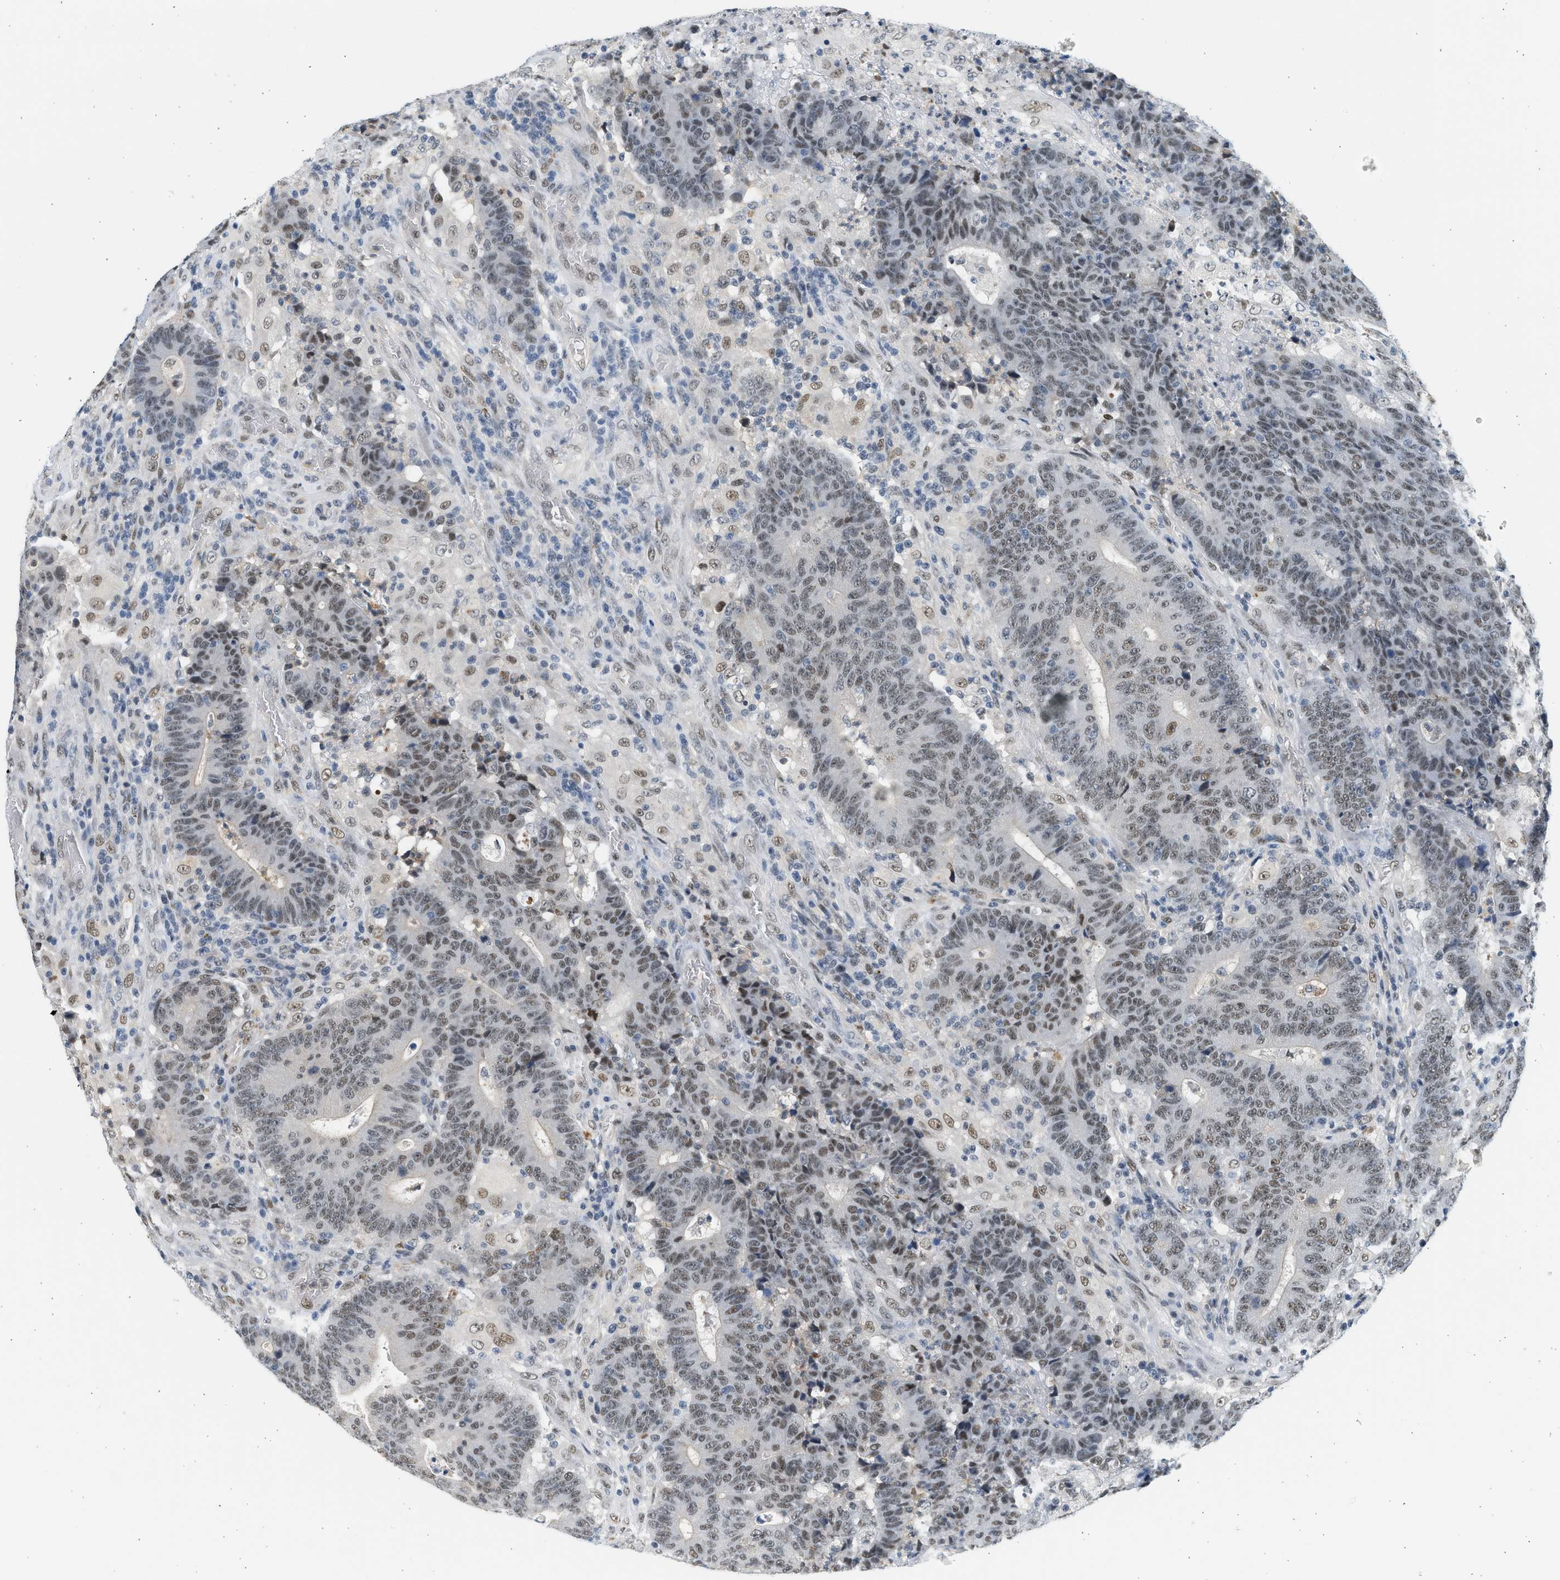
{"staining": {"intensity": "weak", "quantity": ">75%", "location": "nuclear"}, "tissue": "colorectal cancer", "cell_type": "Tumor cells", "image_type": "cancer", "snomed": [{"axis": "morphology", "description": "Normal tissue, NOS"}, {"axis": "morphology", "description": "Adenocarcinoma, NOS"}, {"axis": "topography", "description": "Colon"}], "caption": "DAB immunohistochemical staining of colorectal adenocarcinoma exhibits weak nuclear protein staining in about >75% of tumor cells.", "gene": "HIPK1", "patient": {"sex": "female", "age": 75}}